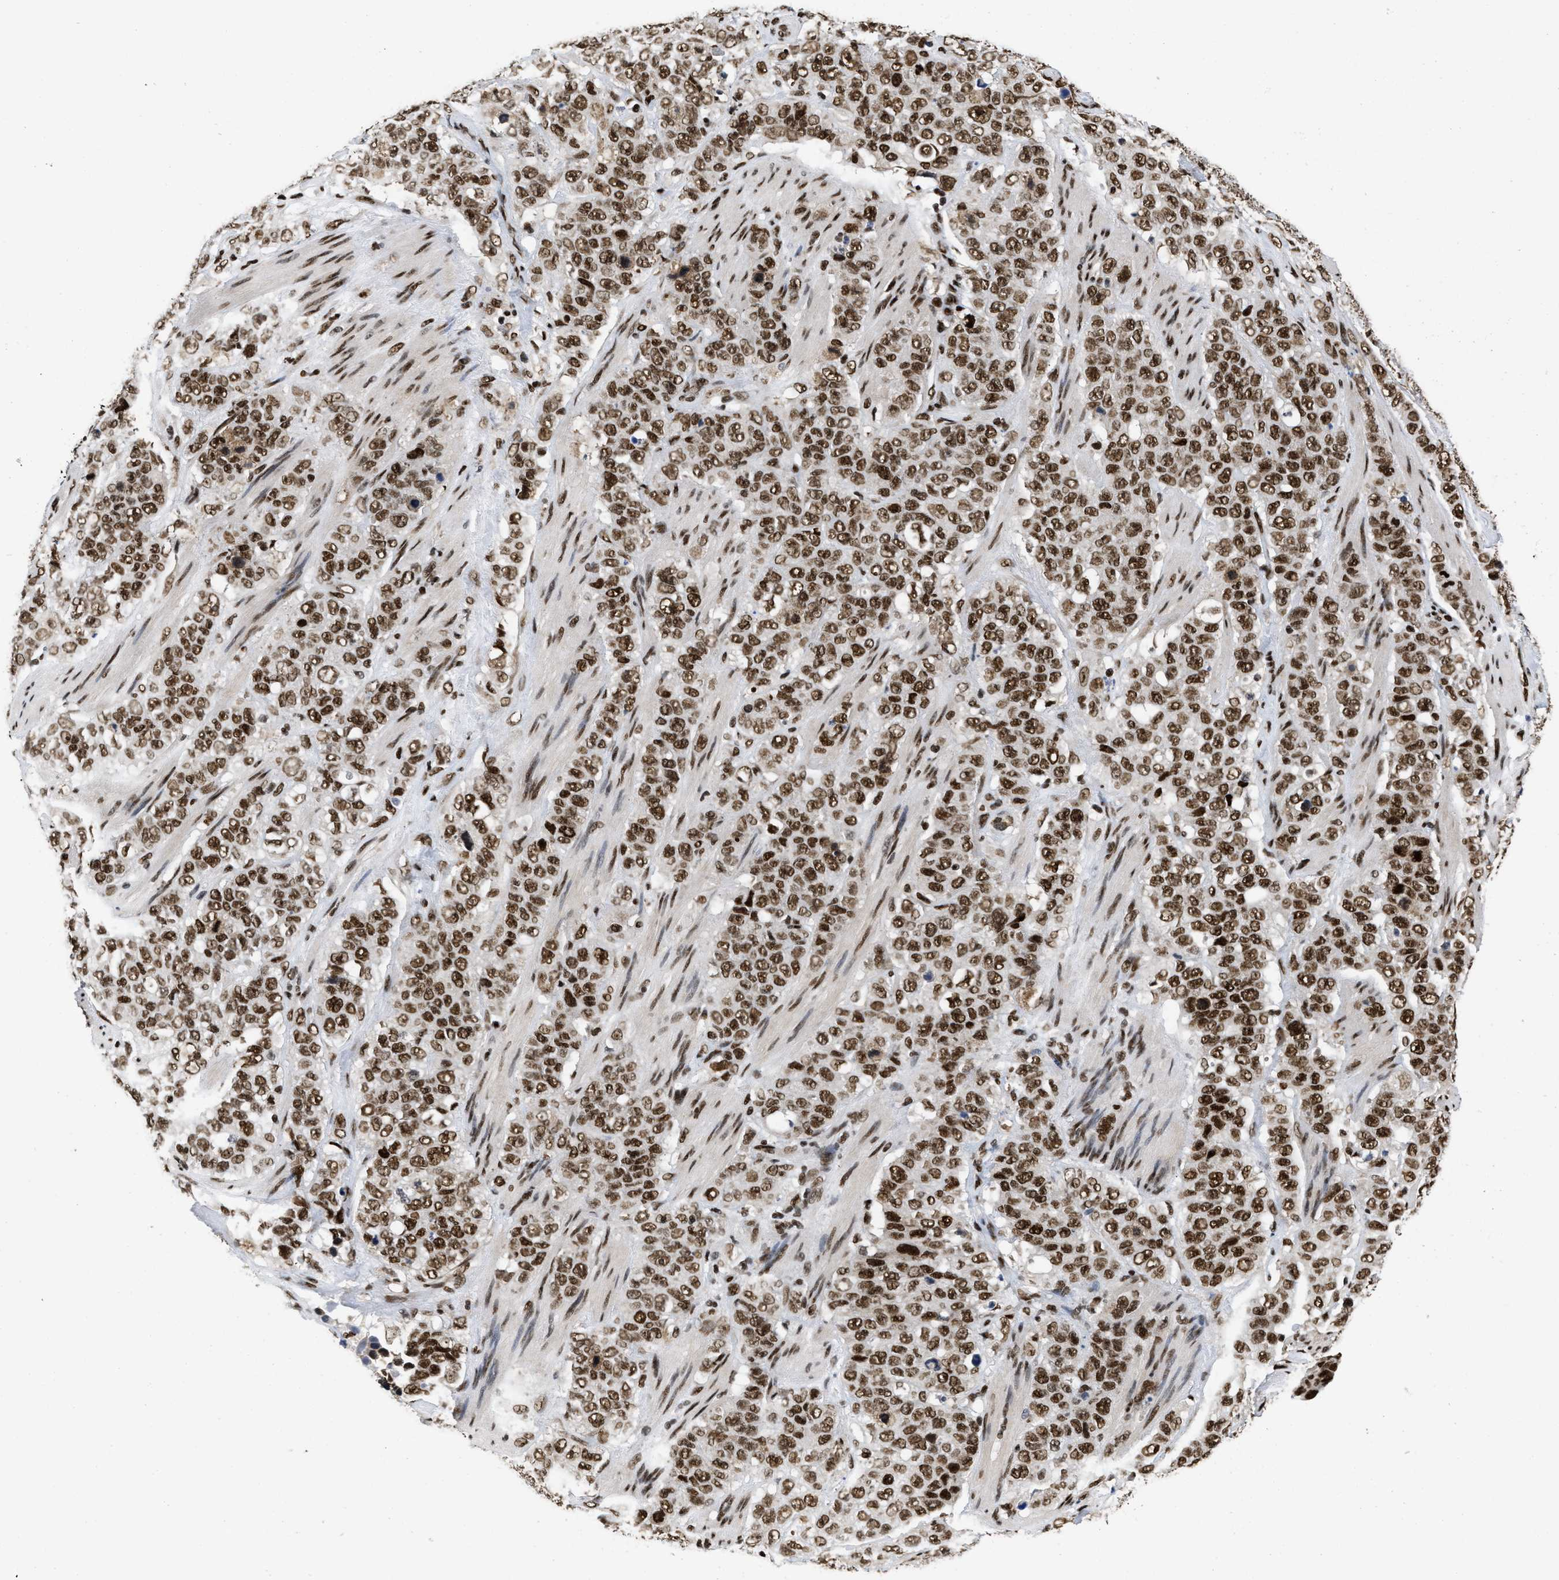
{"staining": {"intensity": "strong", "quantity": ">75%", "location": "nuclear"}, "tissue": "stomach cancer", "cell_type": "Tumor cells", "image_type": "cancer", "snomed": [{"axis": "morphology", "description": "Adenocarcinoma, NOS"}, {"axis": "topography", "description": "Stomach"}], "caption": "Stomach cancer stained with a protein marker displays strong staining in tumor cells.", "gene": "CREB1", "patient": {"sex": "male", "age": 48}}